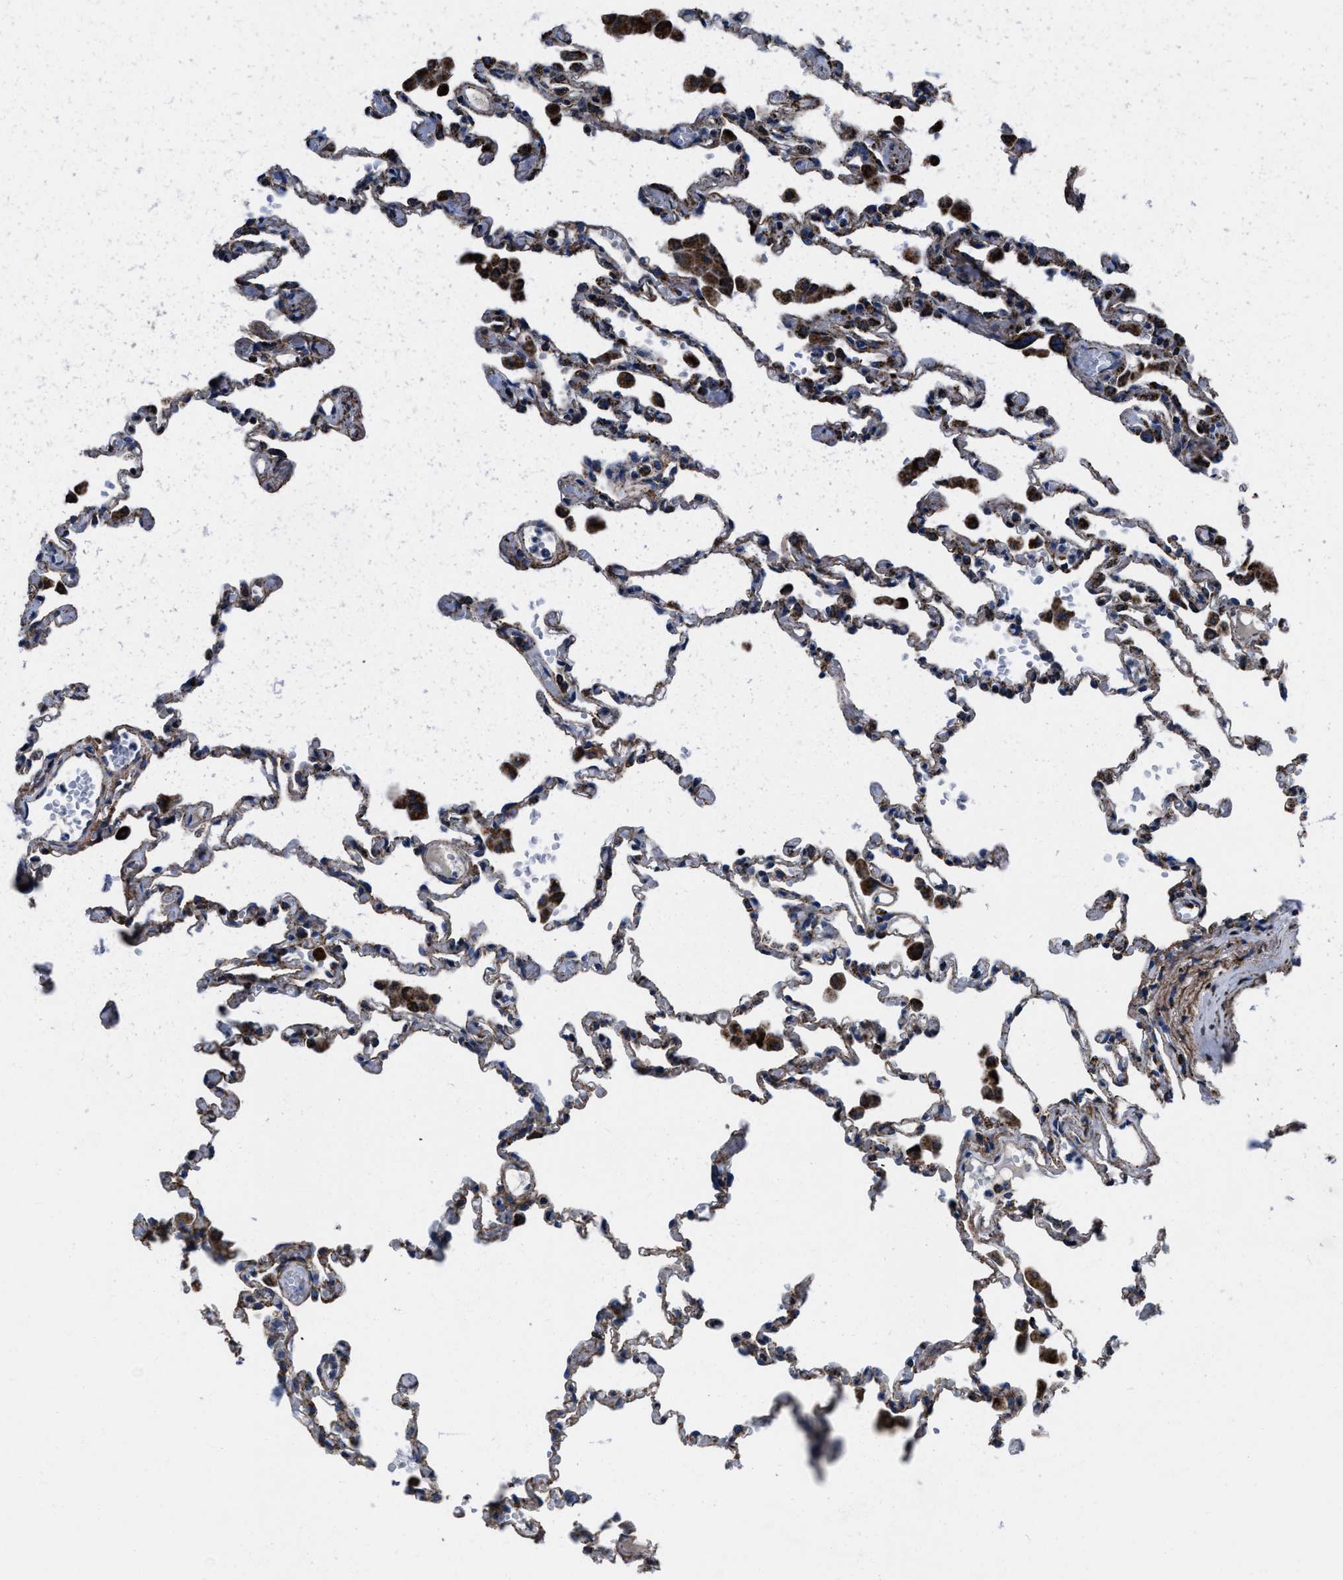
{"staining": {"intensity": "moderate", "quantity": "25%-75%", "location": "cytoplasmic/membranous"}, "tissue": "lung", "cell_type": "Alveolar cells", "image_type": "normal", "snomed": [{"axis": "morphology", "description": "Normal tissue, NOS"}, {"axis": "topography", "description": "Bronchus"}, {"axis": "topography", "description": "Lung"}], "caption": "Benign lung was stained to show a protein in brown. There is medium levels of moderate cytoplasmic/membranous staining in about 25%-75% of alveolar cells. The staining is performed using DAB (3,3'-diaminobenzidine) brown chromogen to label protein expression. The nuclei are counter-stained blue using hematoxylin.", "gene": "NSD3", "patient": {"sex": "female", "age": 49}}